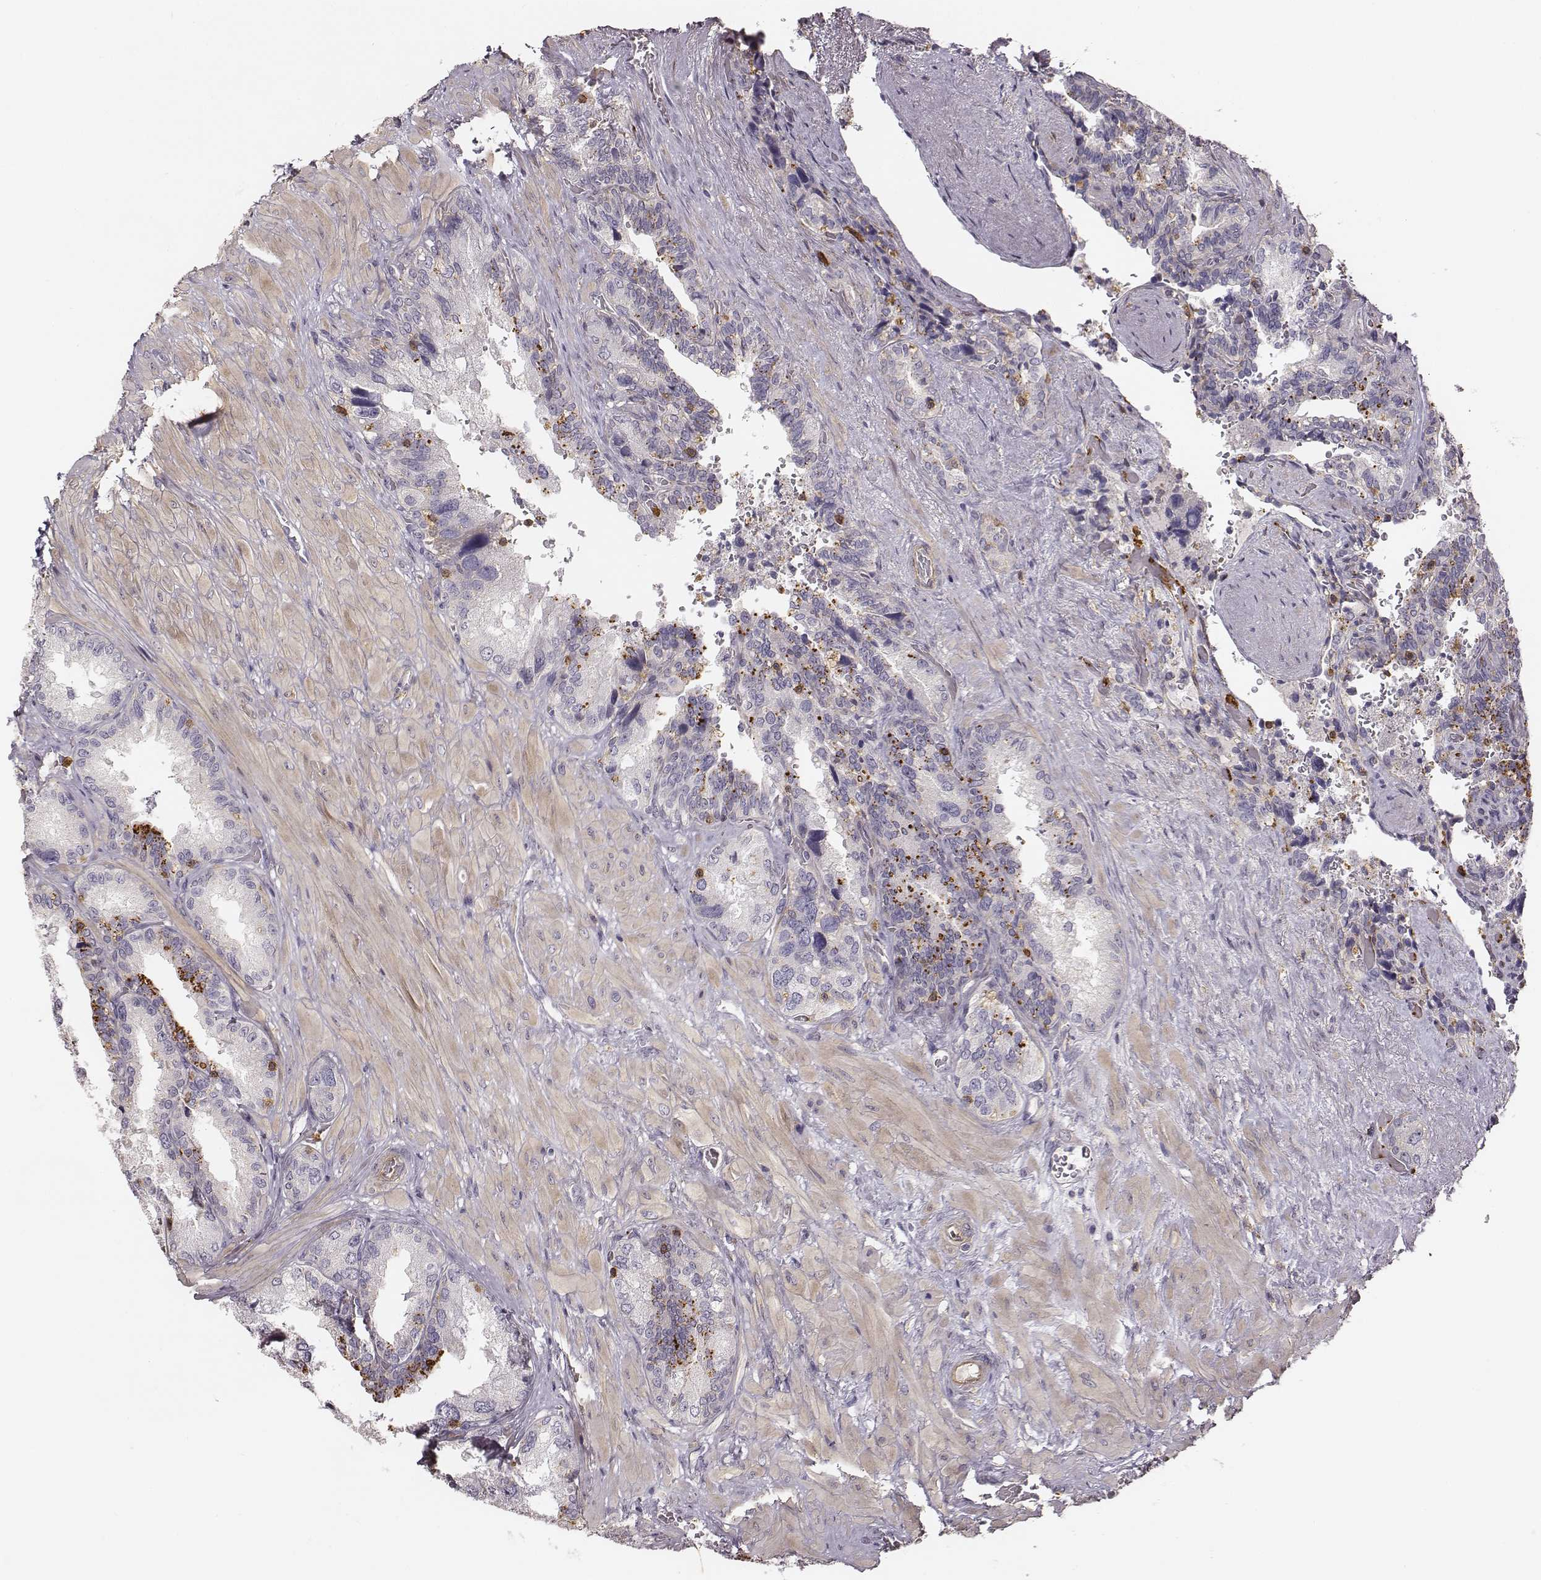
{"staining": {"intensity": "negative", "quantity": "none", "location": "none"}, "tissue": "seminal vesicle", "cell_type": "Glandular cells", "image_type": "normal", "snomed": [{"axis": "morphology", "description": "Normal tissue, NOS"}, {"axis": "topography", "description": "Seminal veicle"}], "caption": "A high-resolution micrograph shows IHC staining of normal seminal vesicle, which displays no significant expression in glandular cells. (IHC, brightfield microscopy, high magnification).", "gene": "ZYX", "patient": {"sex": "male", "age": 69}}